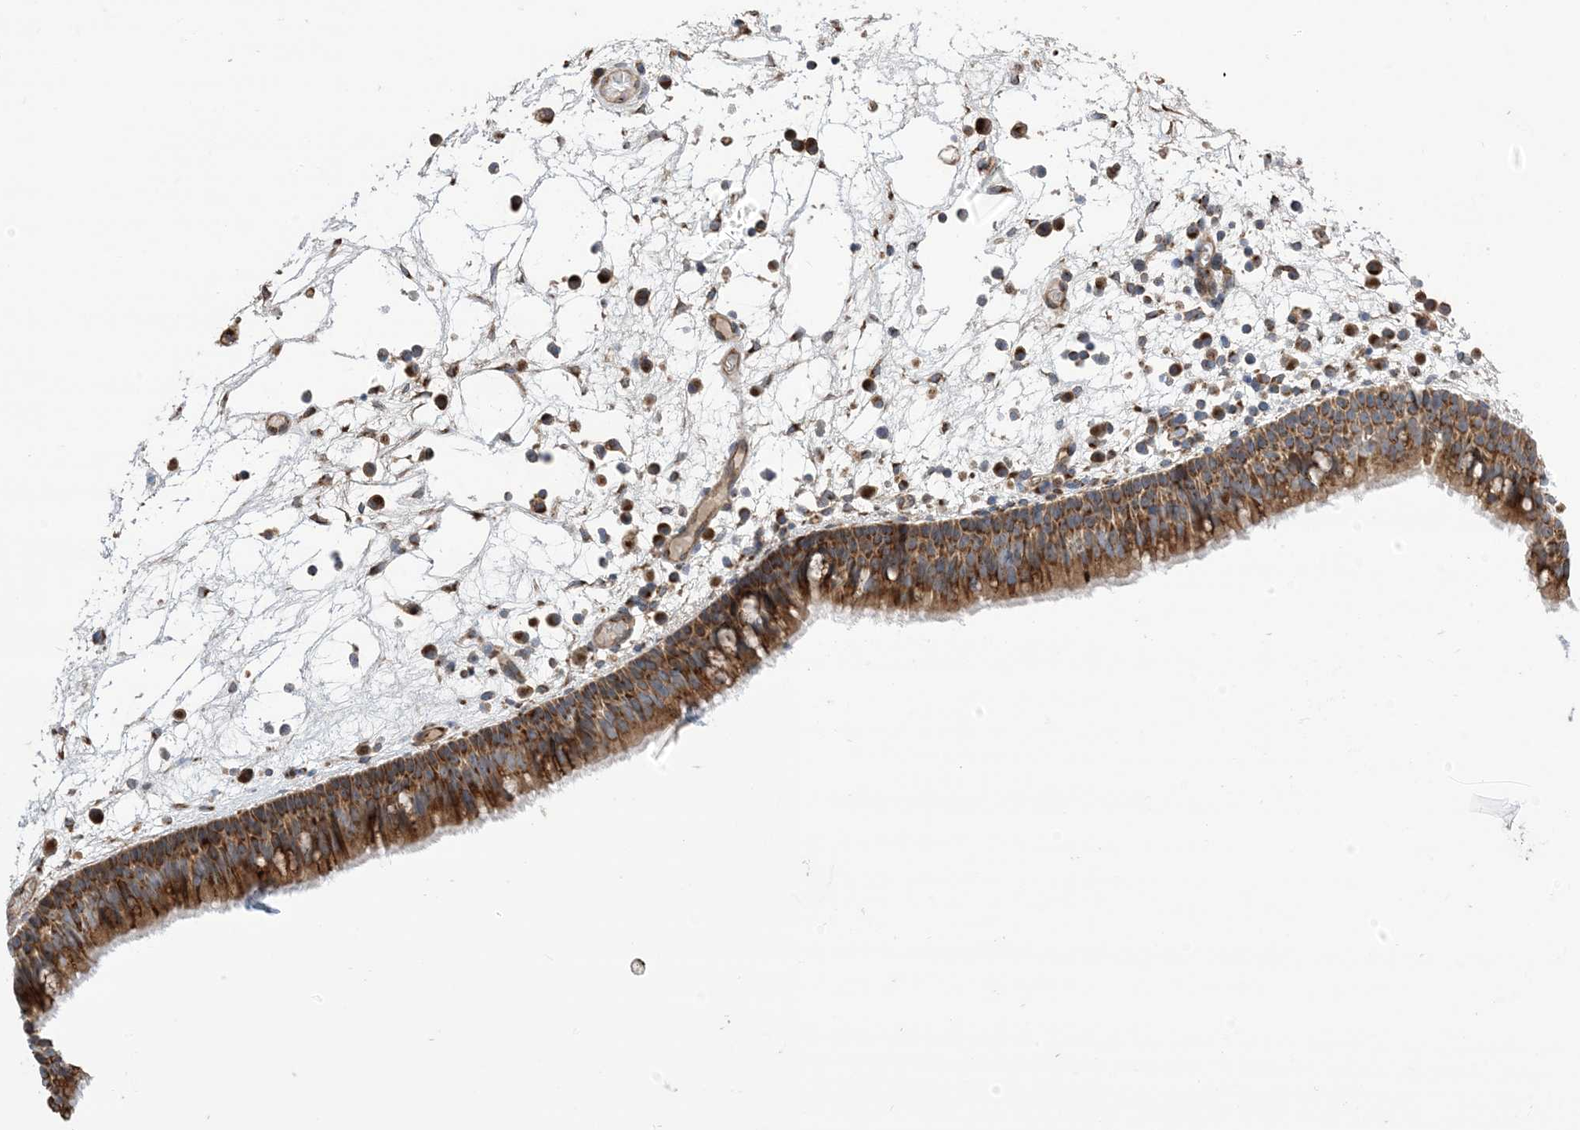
{"staining": {"intensity": "strong", "quantity": ">75%", "location": "cytoplasmic/membranous"}, "tissue": "nasopharynx", "cell_type": "Respiratory epithelial cells", "image_type": "normal", "snomed": [{"axis": "morphology", "description": "Normal tissue, NOS"}, {"axis": "morphology", "description": "Inflammation, NOS"}, {"axis": "morphology", "description": "Malignant melanoma, Metastatic site"}, {"axis": "topography", "description": "Nasopharynx"}], "caption": "An image showing strong cytoplasmic/membranous expression in about >75% of respiratory epithelial cells in normal nasopharynx, as visualized by brown immunohistochemical staining.", "gene": "CLEC16A", "patient": {"sex": "male", "age": 70}}